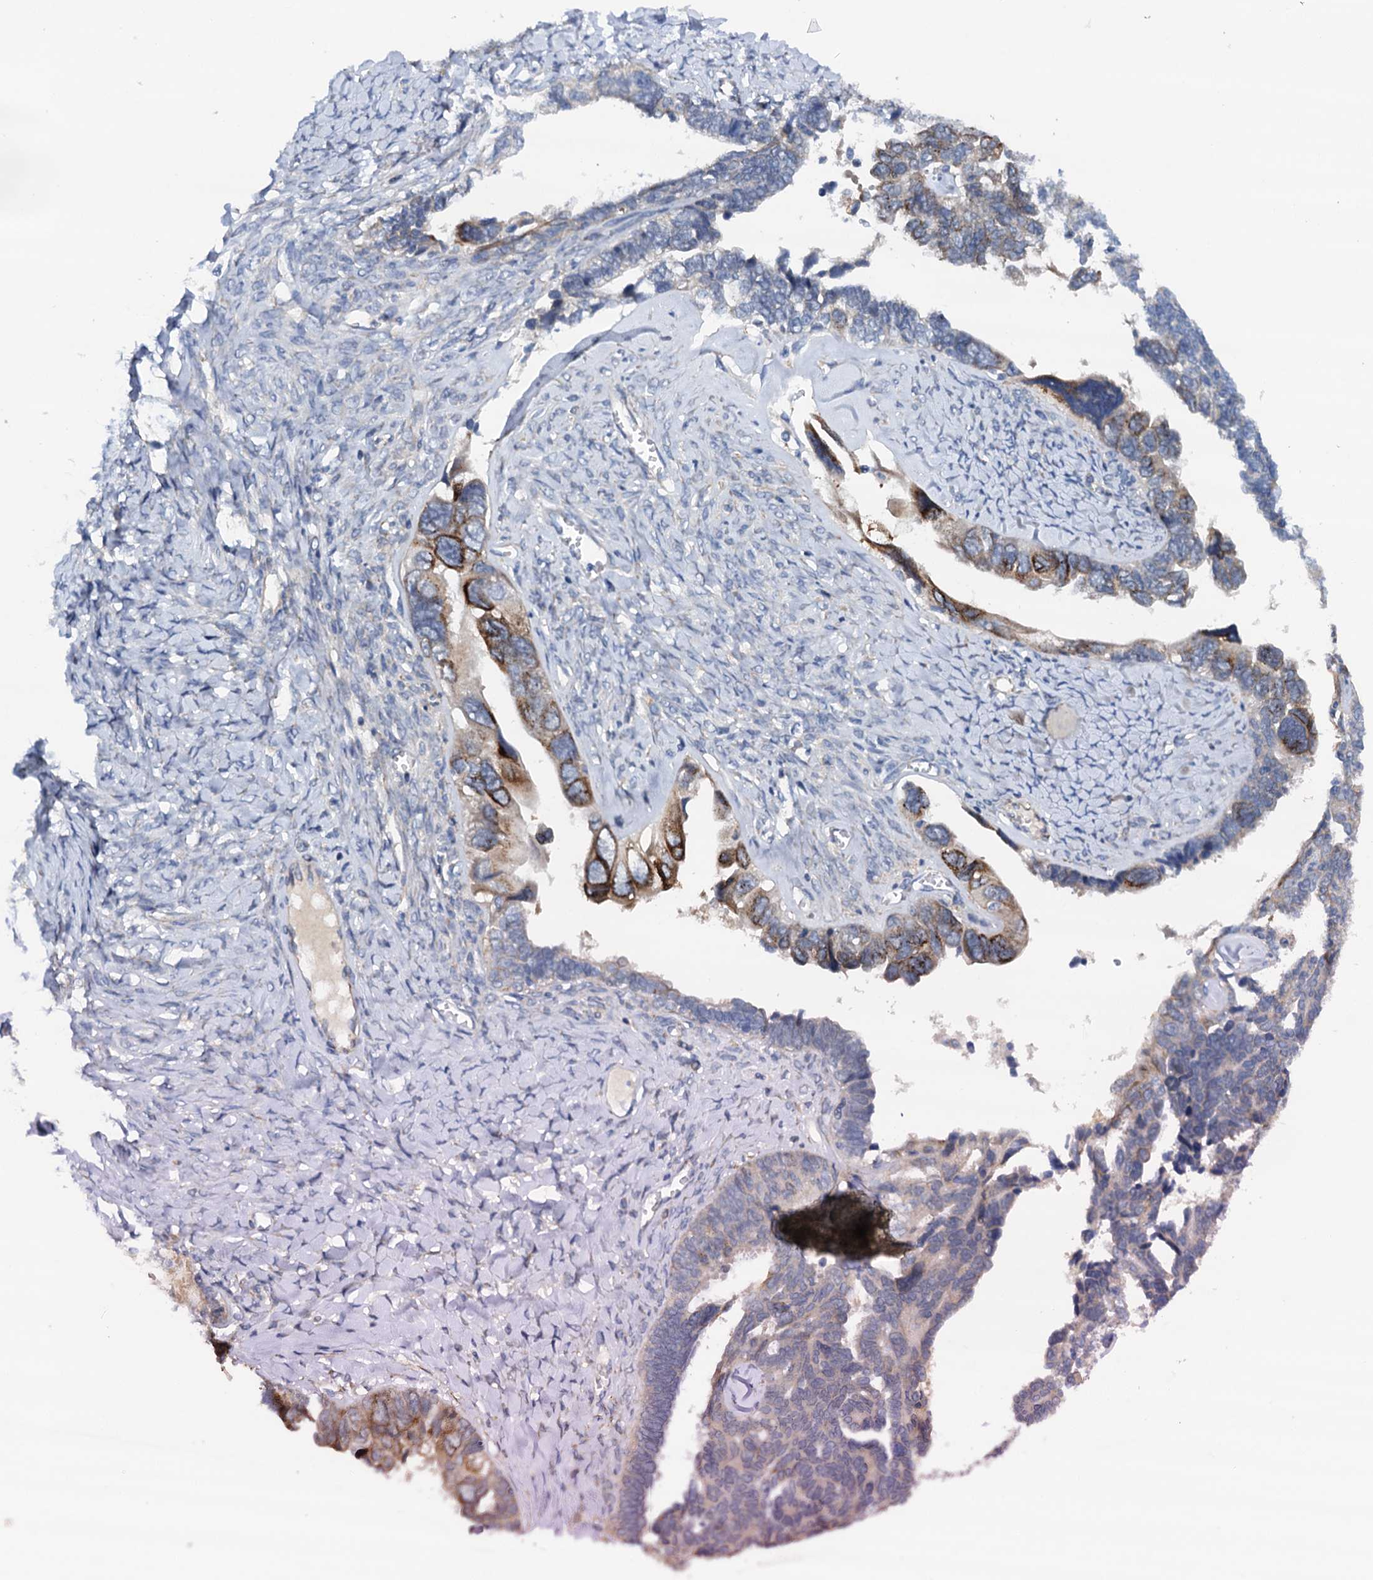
{"staining": {"intensity": "moderate", "quantity": "<25%", "location": "cytoplasmic/membranous"}, "tissue": "ovarian cancer", "cell_type": "Tumor cells", "image_type": "cancer", "snomed": [{"axis": "morphology", "description": "Cystadenocarcinoma, serous, NOS"}, {"axis": "topography", "description": "Ovary"}], "caption": "A high-resolution histopathology image shows immunohistochemistry (IHC) staining of ovarian serous cystadenocarcinoma, which demonstrates moderate cytoplasmic/membranous expression in approximately <25% of tumor cells. (DAB (3,3'-diaminobenzidine) IHC, brown staining for protein, blue staining for nuclei).", "gene": "RASSF9", "patient": {"sex": "female", "age": 79}}